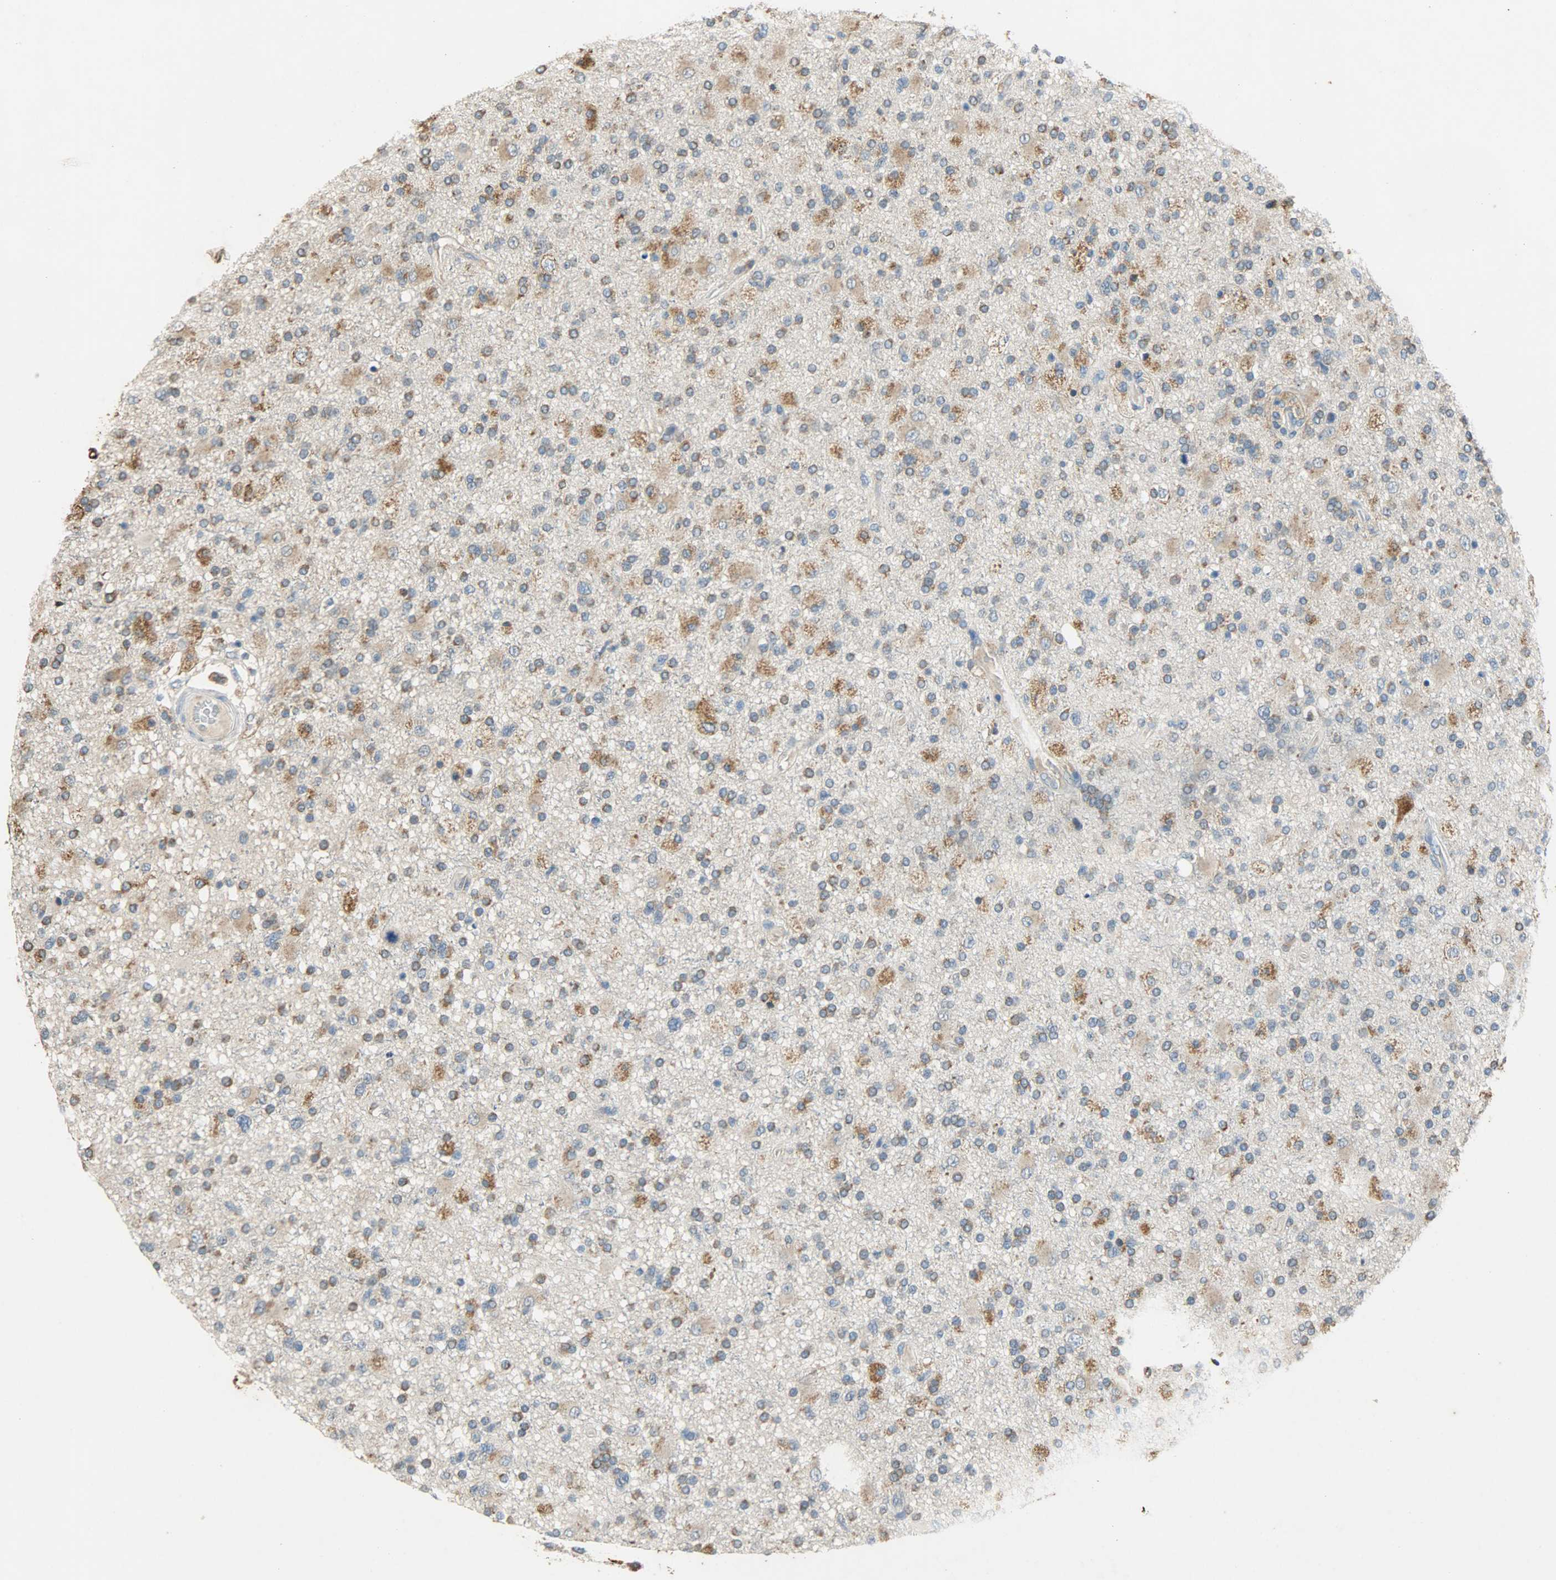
{"staining": {"intensity": "moderate", "quantity": ">75%", "location": "cytoplasmic/membranous"}, "tissue": "glioma", "cell_type": "Tumor cells", "image_type": "cancer", "snomed": [{"axis": "morphology", "description": "Glioma, malignant, High grade"}, {"axis": "topography", "description": "Brain"}], "caption": "A micrograph showing moderate cytoplasmic/membranous expression in about >75% of tumor cells in glioma, as visualized by brown immunohistochemical staining.", "gene": "HSPA5", "patient": {"sex": "male", "age": 33}}